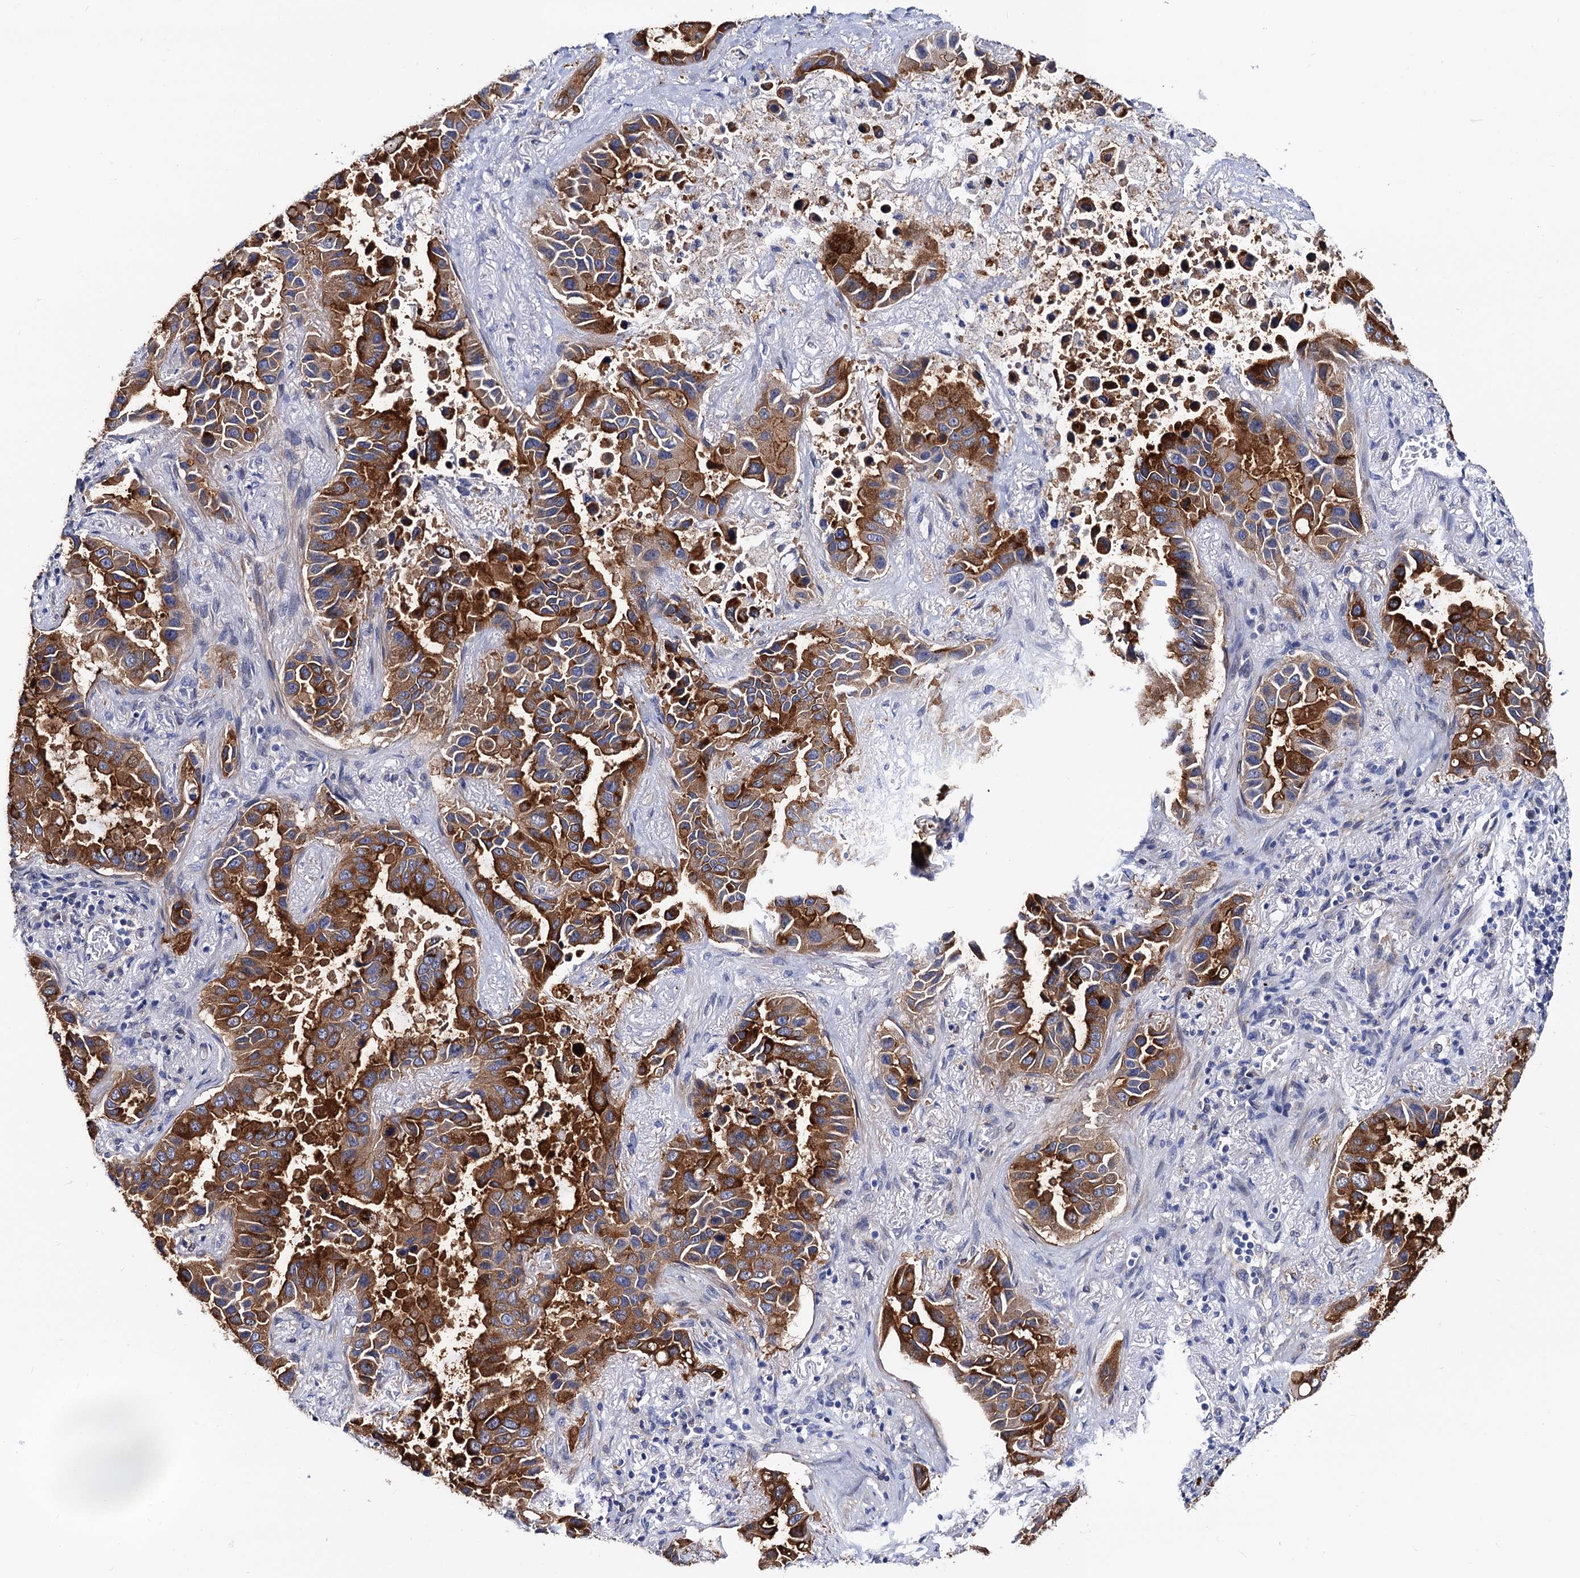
{"staining": {"intensity": "strong", "quantity": "25%-75%", "location": "cytoplasmic/membranous"}, "tissue": "lung cancer", "cell_type": "Tumor cells", "image_type": "cancer", "snomed": [{"axis": "morphology", "description": "Adenocarcinoma, NOS"}, {"axis": "topography", "description": "Lung"}], "caption": "Tumor cells exhibit high levels of strong cytoplasmic/membranous staining in approximately 25%-75% of cells in human lung adenocarcinoma.", "gene": "ZDHHC18", "patient": {"sex": "male", "age": 64}}